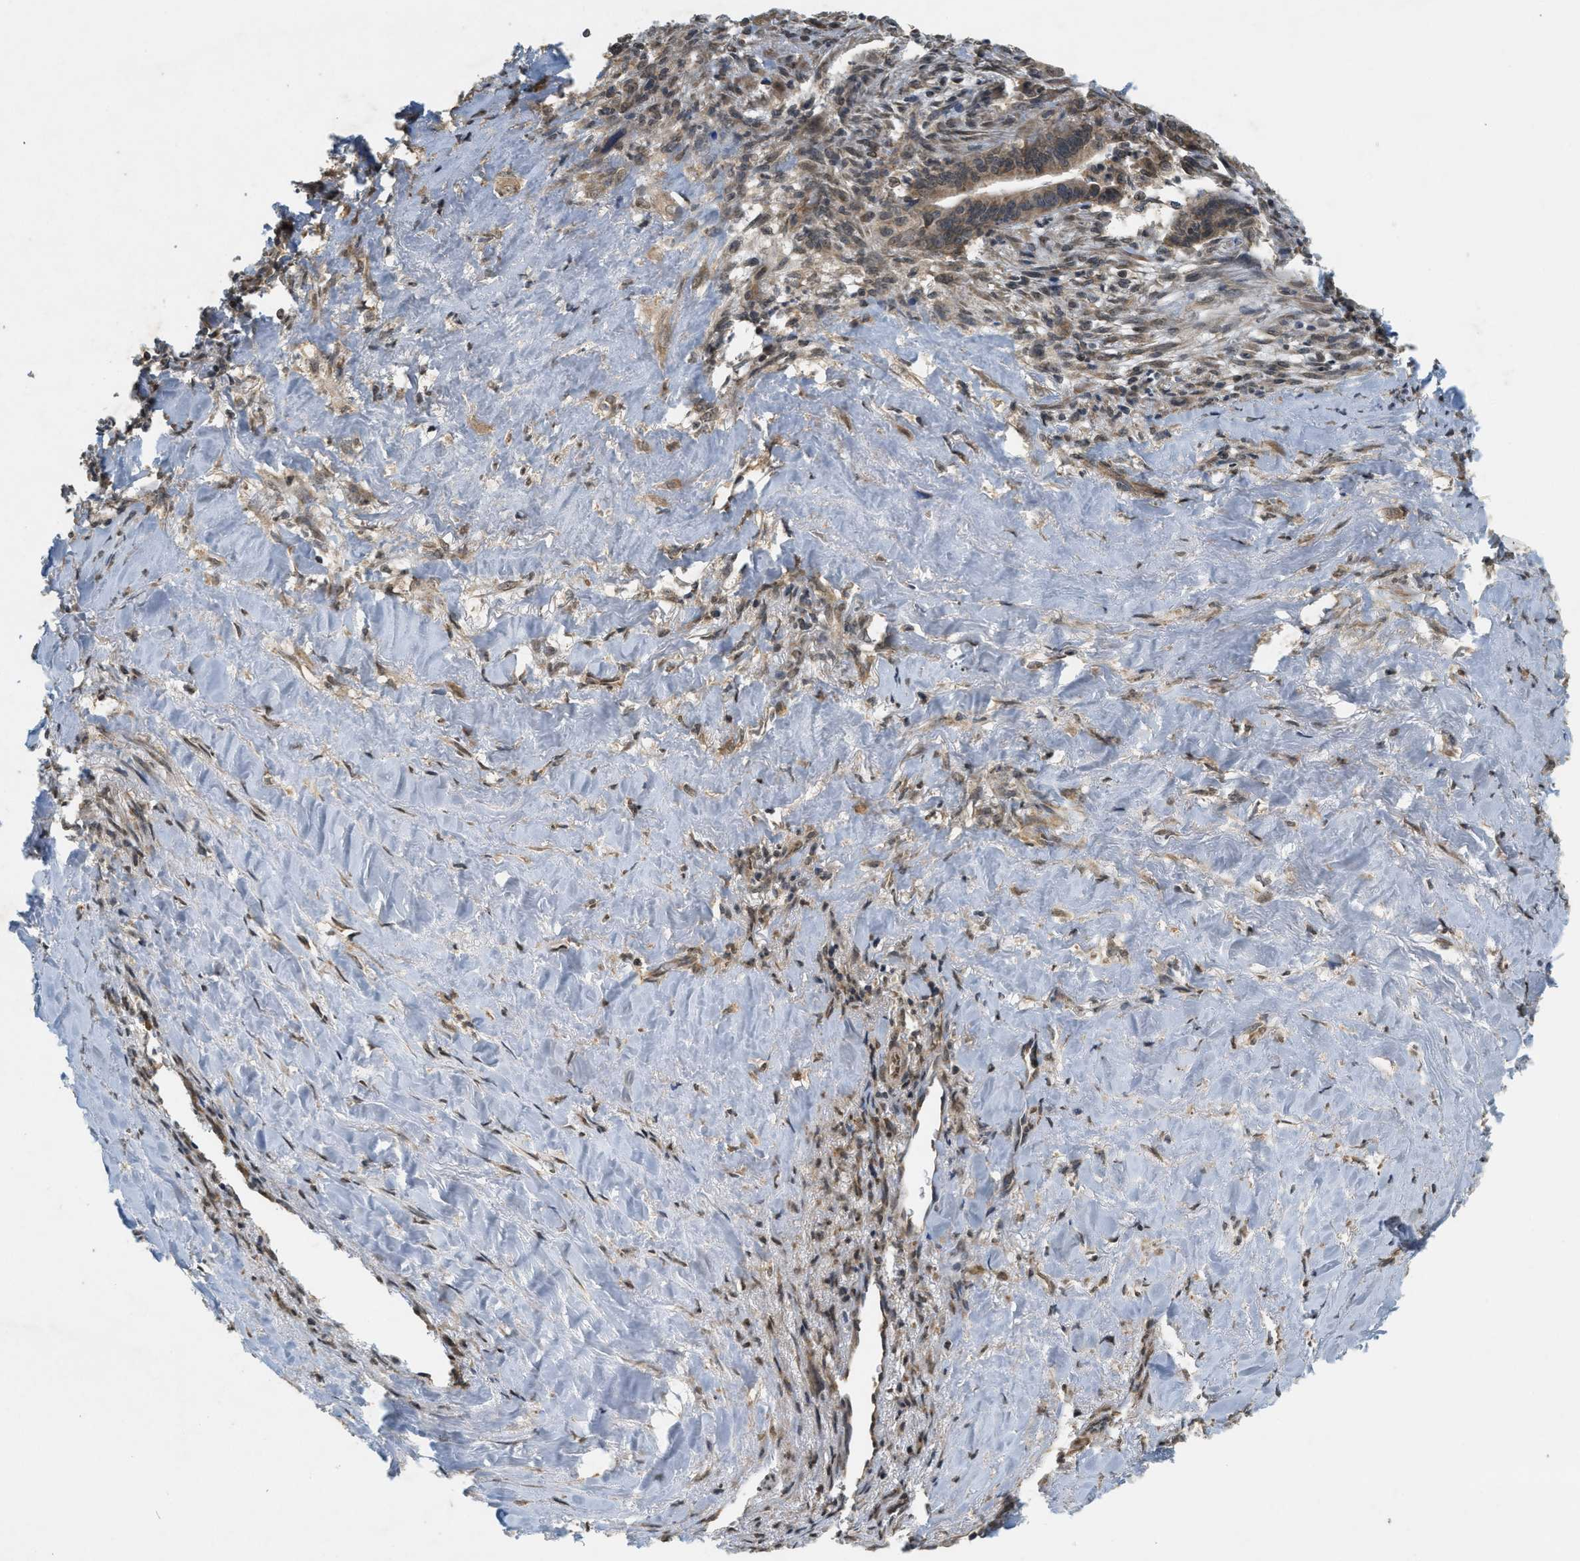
{"staining": {"intensity": "weak", "quantity": ">75%", "location": "cytoplasmic/membranous"}, "tissue": "liver cancer", "cell_type": "Tumor cells", "image_type": "cancer", "snomed": [{"axis": "morphology", "description": "Cholangiocarcinoma"}, {"axis": "topography", "description": "Liver"}], "caption": "Immunohistochemical staining of human liver cancer (cholangiocarcinoma) exhibits weak cytoplasmic/membranous protein positivity in approximately >75% of tumor cells.", "gene": "PRKD1", "patient": {"sex": "female", "age": 67}}